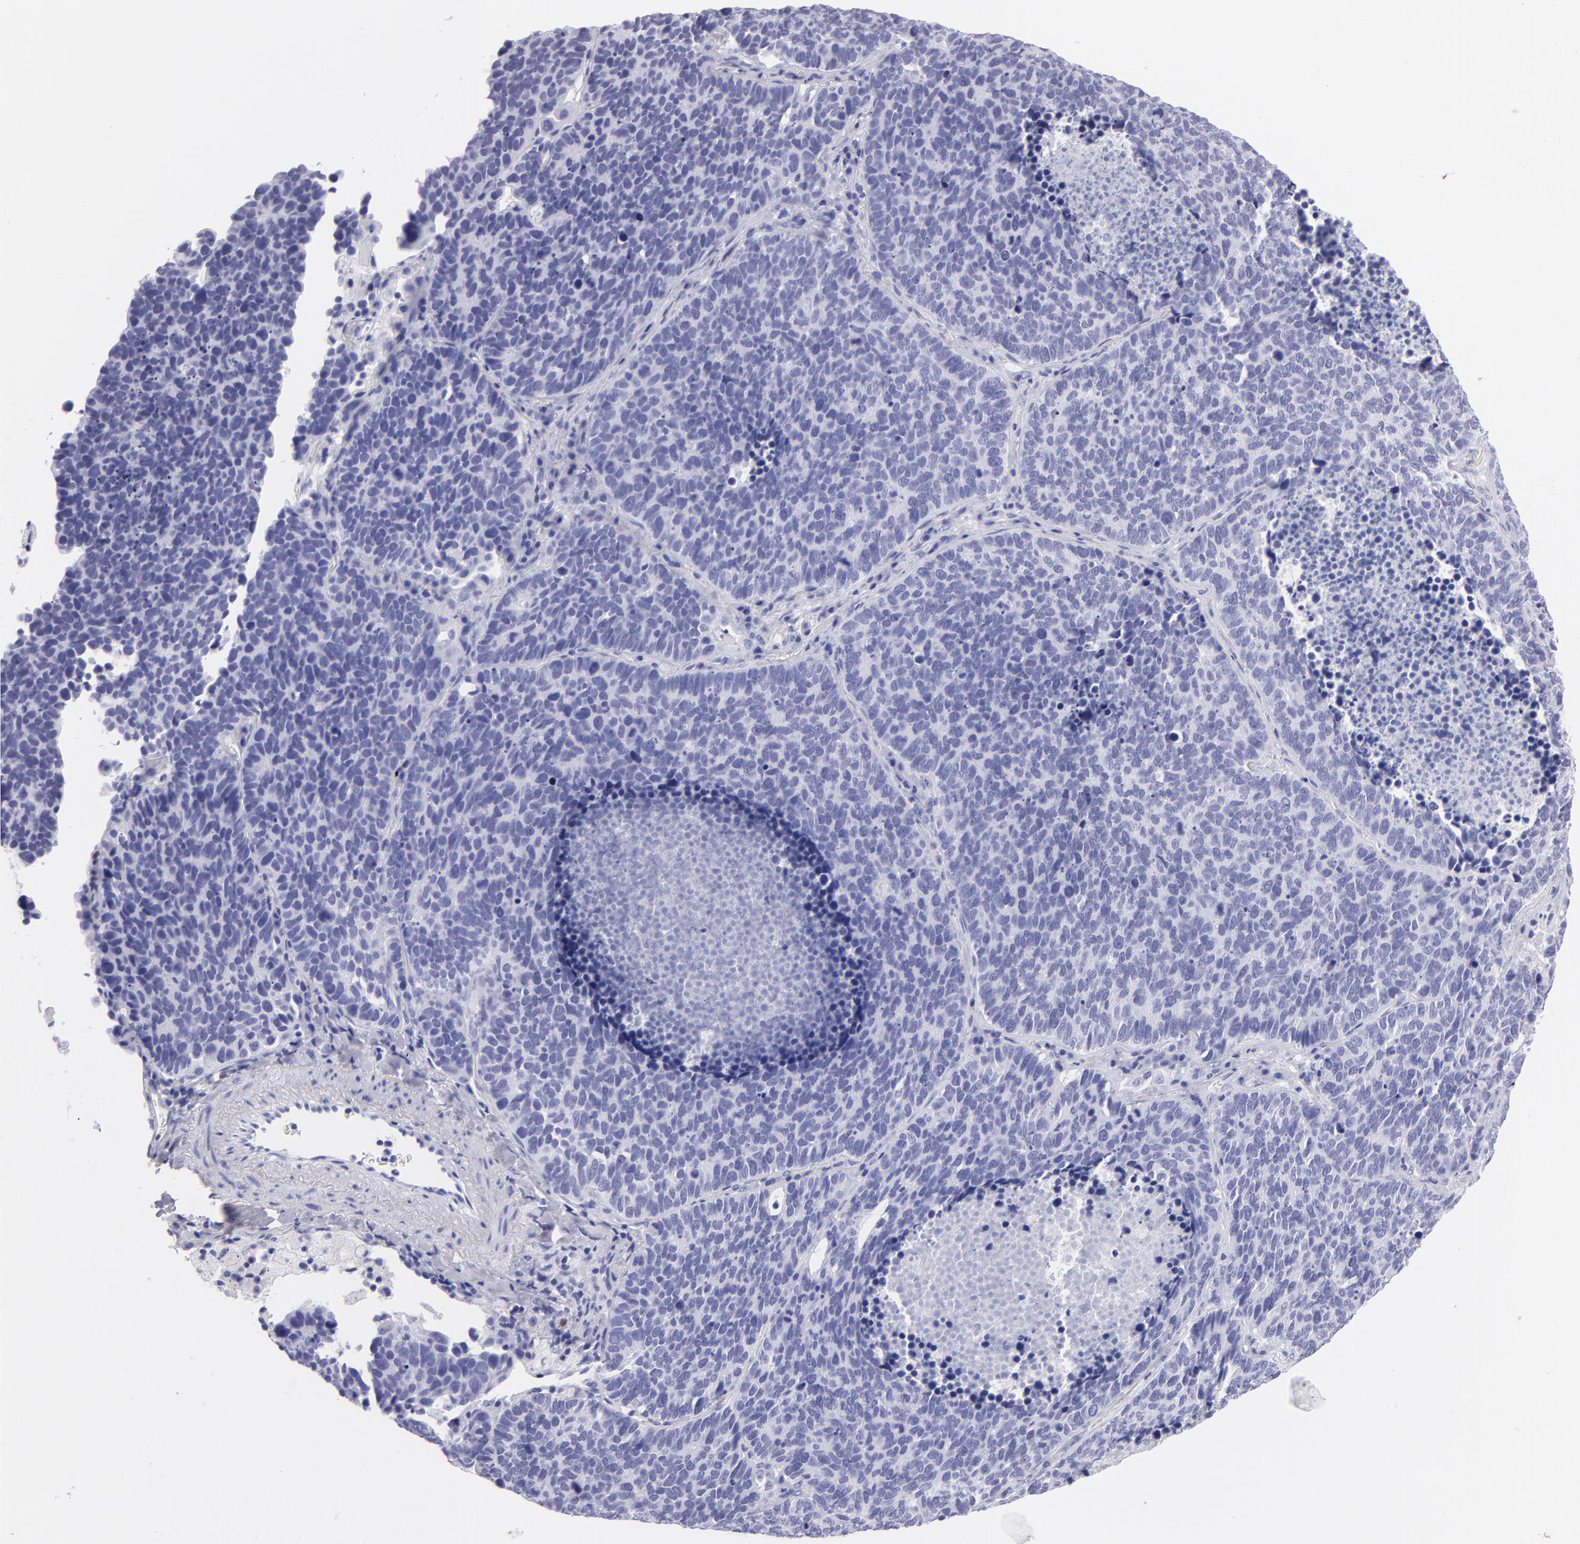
{"staining": {"intensity": "negative", "quantity": "none", "location": "none"}, "tissue": "lung cancer", "cell_type": "Tumor cells", "image_type": "cancer", "snomed": [{"axis": "morphology", "description": "Neoplasm, malignant, NOS"}, {"axis": "topography", "description": "Lung"}], "caption": "High power microscopy photomicrograph of an IHC histopathology image of lung cancer (malignant neoplasm), revealing no significant staining in tumor cells. The staining was performed using DAB (3,3'-diaminobenzidine) to visualize the protein expression in brown, while the nuclei were stained in blue with hematoxylin (Magnification: 20x).", "gene": "PVALB", "patient": {"sex": "female", "age": 75}}